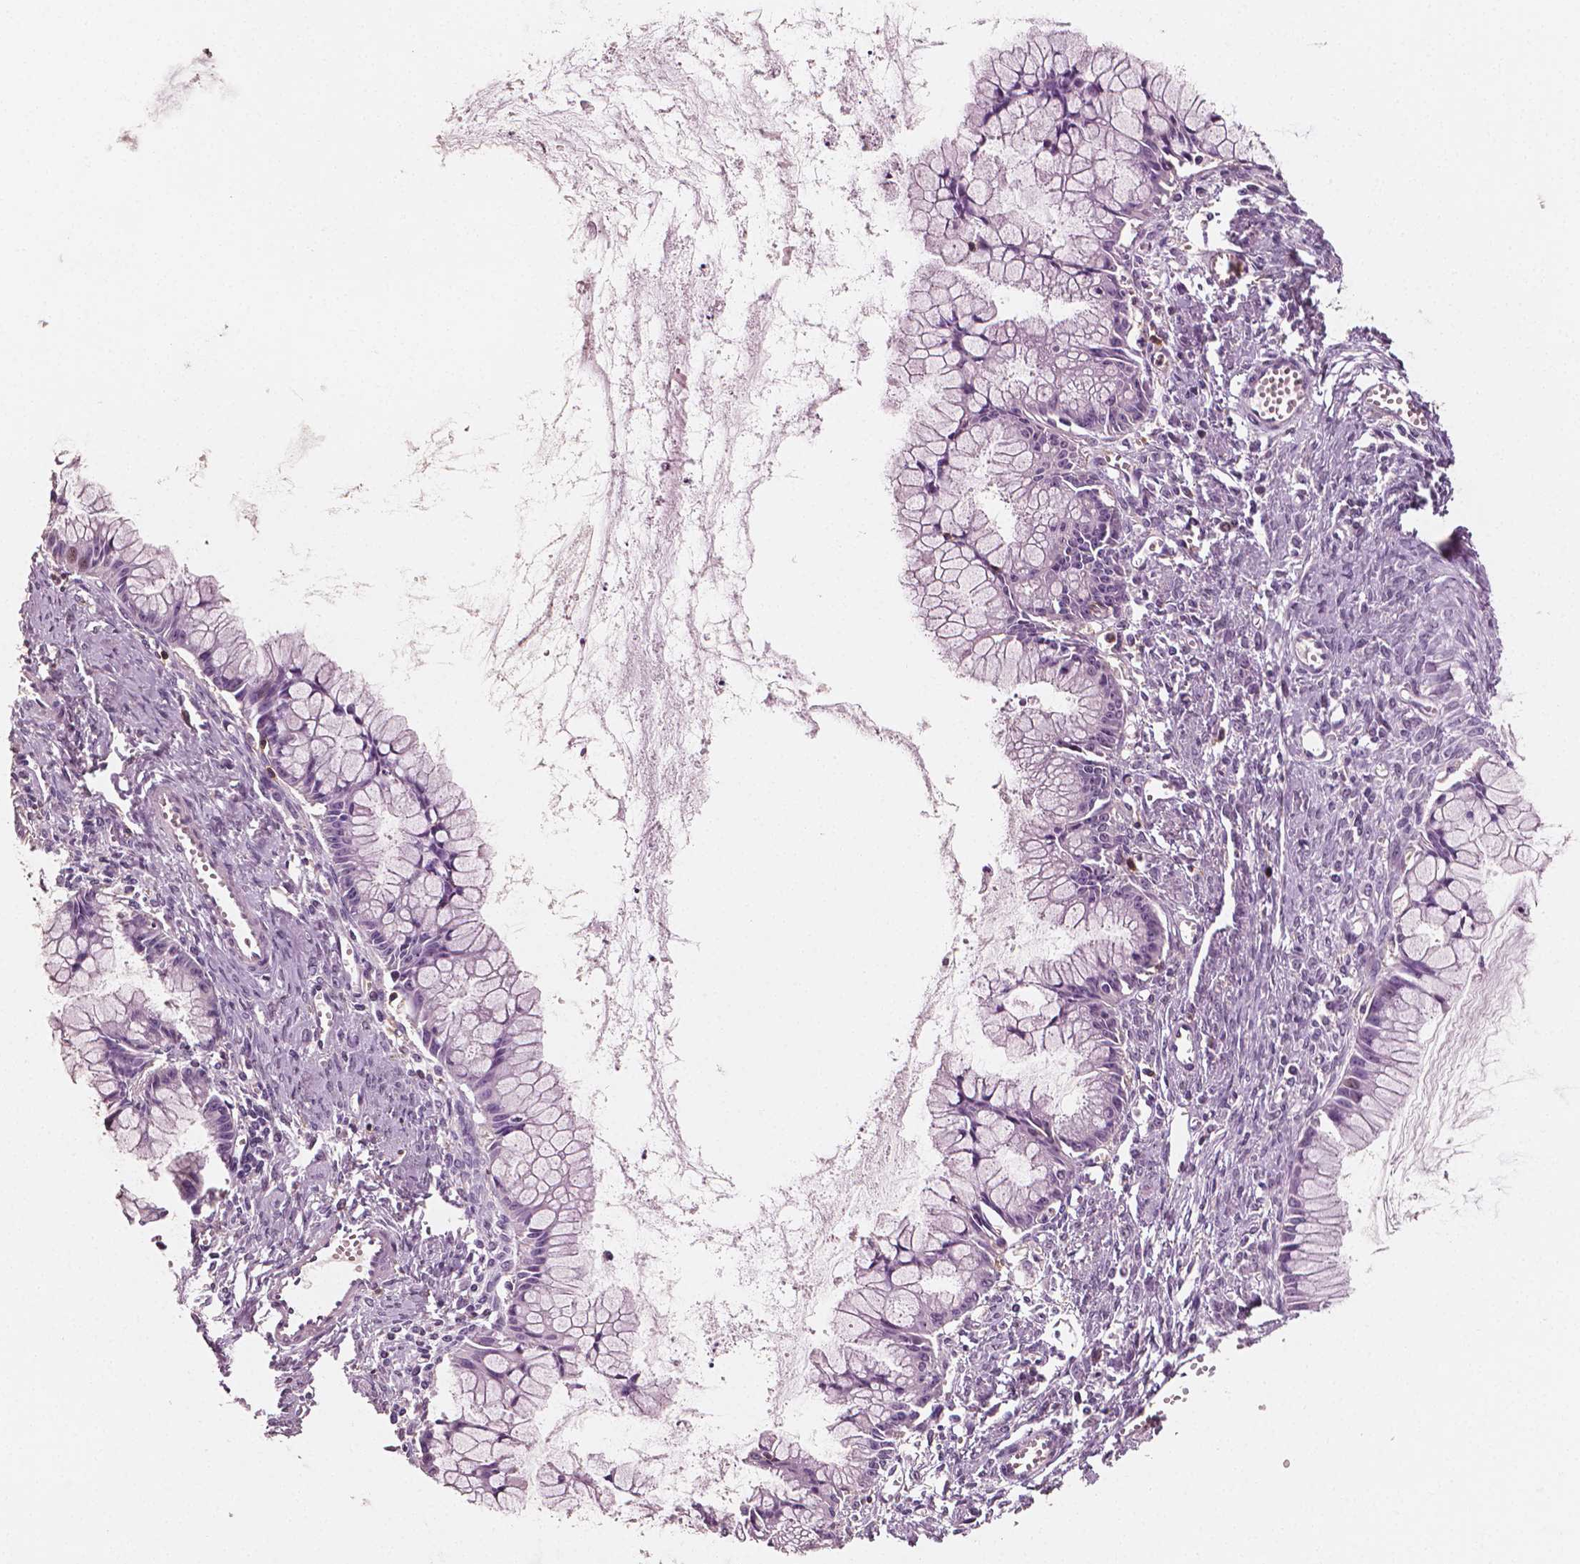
{"staining": {"intensity": "negative", "quantity": "none", "location": "none"}, "tissue": "ovarian cancer", "cell_type": "Tumor cells", "image_type": "cancer", "snomed": [{"axis": "morphology", "description": "Cystadenocarcinoma, mucinous, NOS"}, {"axis": "topography", "description": "Ovary"}], "caption": "Protein analysis of ovarian cancer (mucinous cystadenocarcinoma) displays no significant positivity in tumor cells. (Stains: DAB (3,3'-diaminobenzidine) IHC with hematoxylin counter stain, Microscopy: brightfield microscopy at high magnification).", "gene": "PTPRC", "patient": {"sex": "female", "age": 41}}